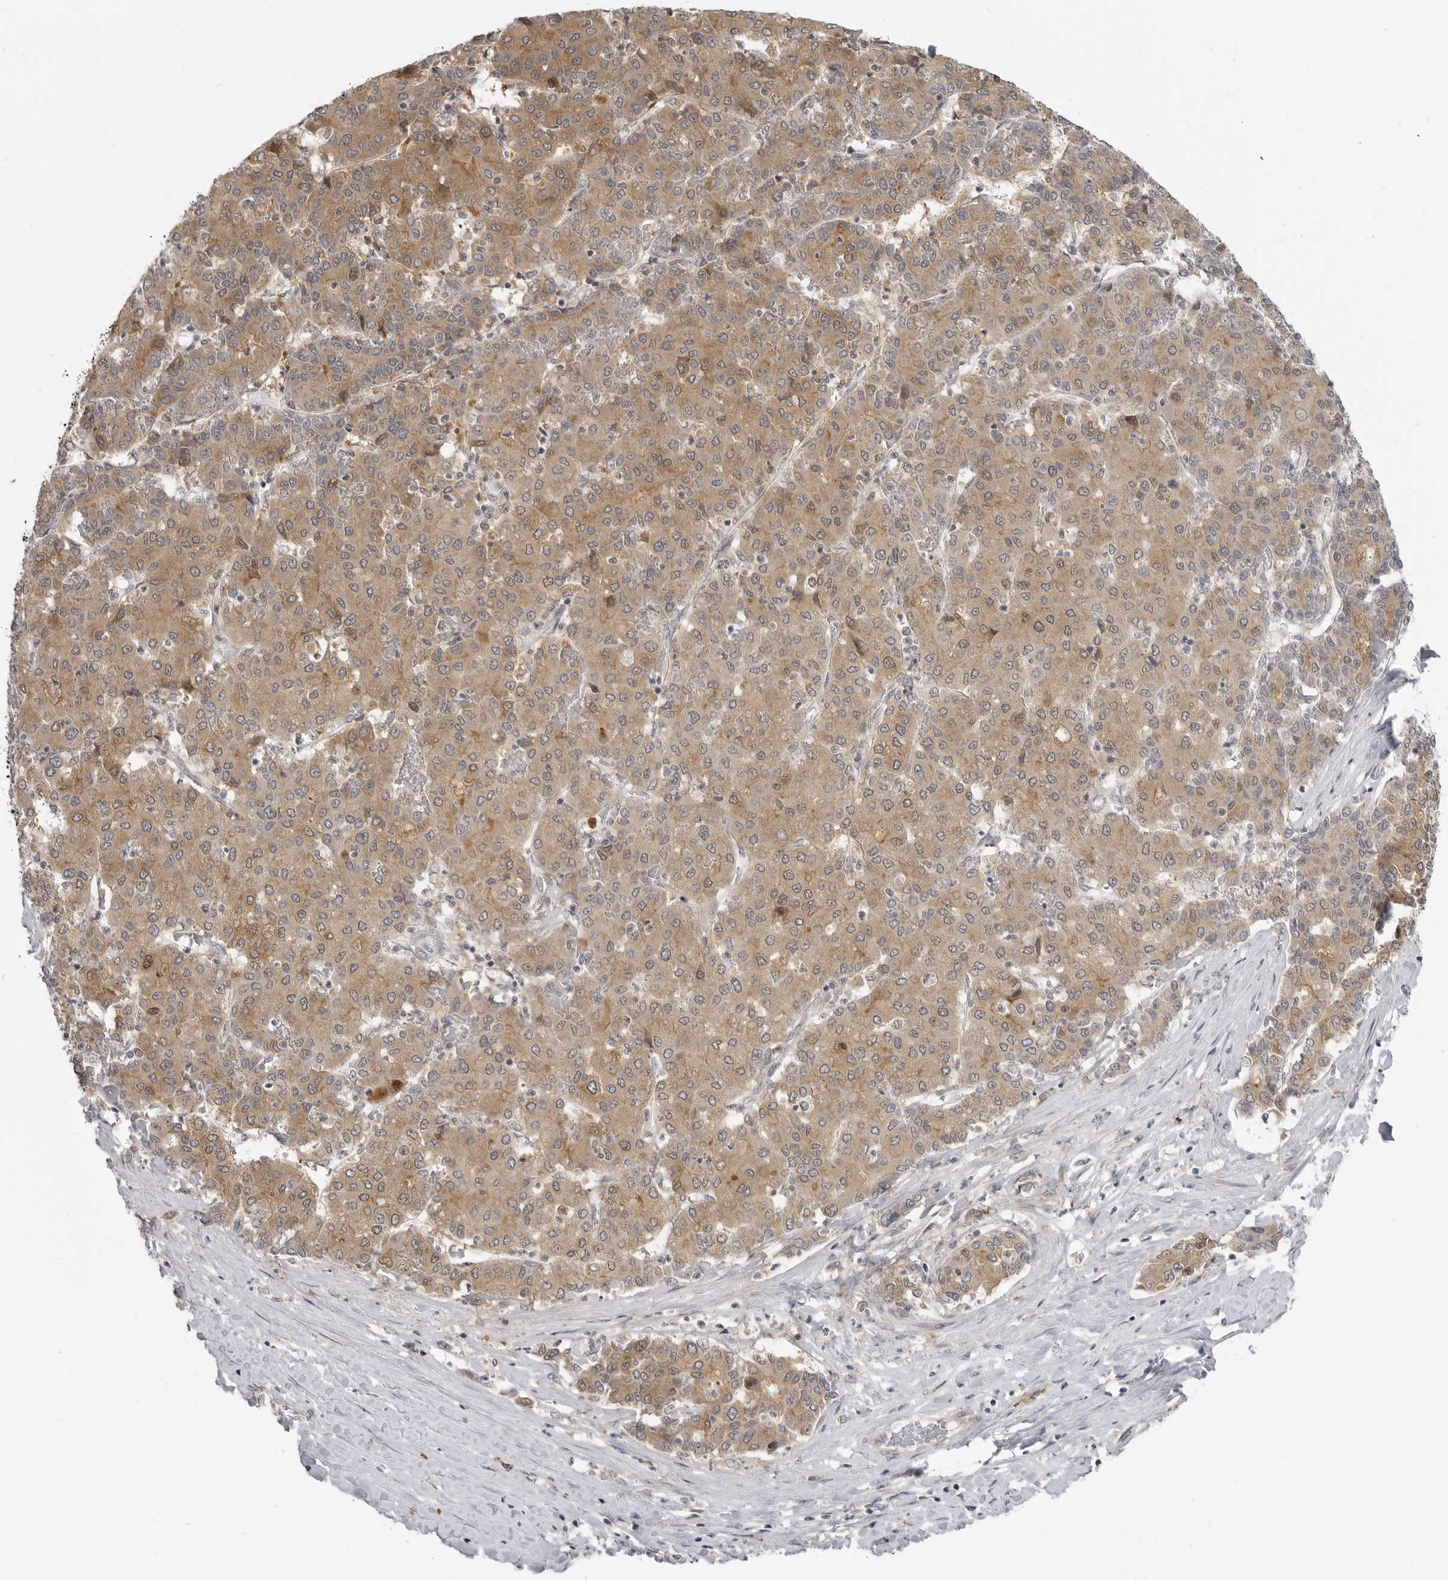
{"staining": {"intensity": "moderate", "quantity": ">75%", "location": "cytoplasmic/membranous"}, "tissue": "liver cancer", "cell_type": "Tumor cells", "image_type": "cancer", "snomed": [{"axis": "morphology", "description": "Carcinoma, Hepatocellular, NOS"}, {"axis": "topography", "description": "Liver"}], "caption": "Moderate cytoplasmic/membranous protein expression is identified in about >75% of tumor cells in liver cancer (hepatocellular carcinoma).", "gene": "CEP295NL", "patient": {"sex": "male", "age": 65}}